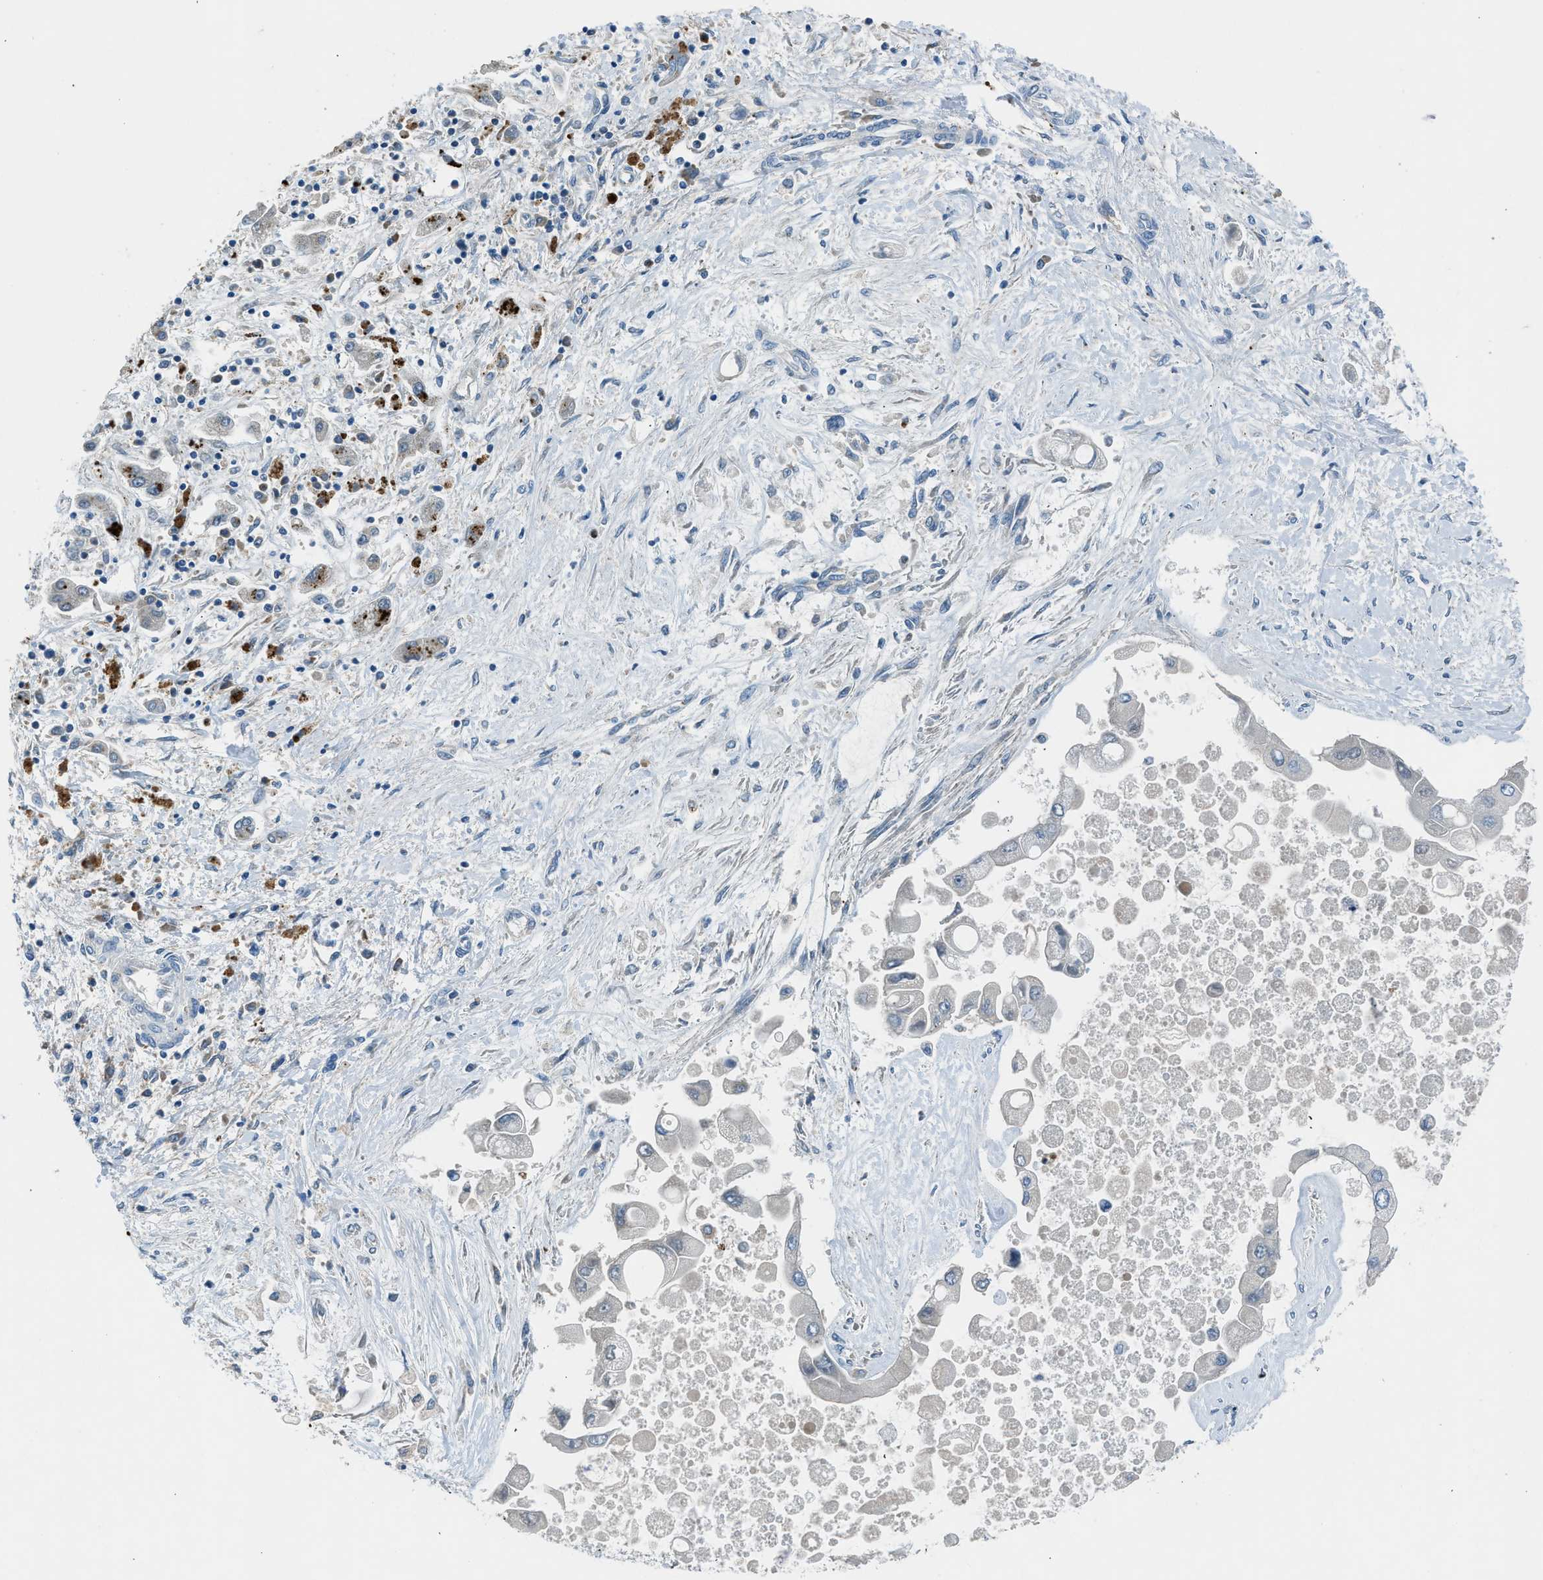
{"staining": {"intensity": "negative", "quantity": "none", "location": "none"}, "tissue": "liver cancer", "cell_type": "Tumor cells", "image_type": "cancer", "snomed": [{"axis": "morphology", "description": "Cholangiocarcinoma"}, {"axis": "topography", "description": "Liver"}], "caption": "This is a histopathology image of IHC staining of liver cholangiocarcinoma, which shows no expression in tumor cells. (Stains: DAB (3,3'-diaminobenzidine) IHC with hematoxylin counter stain, Microscopy: brightfield microscopy at high magnification).", "gene": "BMP1", "patient": {"sex": "male", "age": 50}}